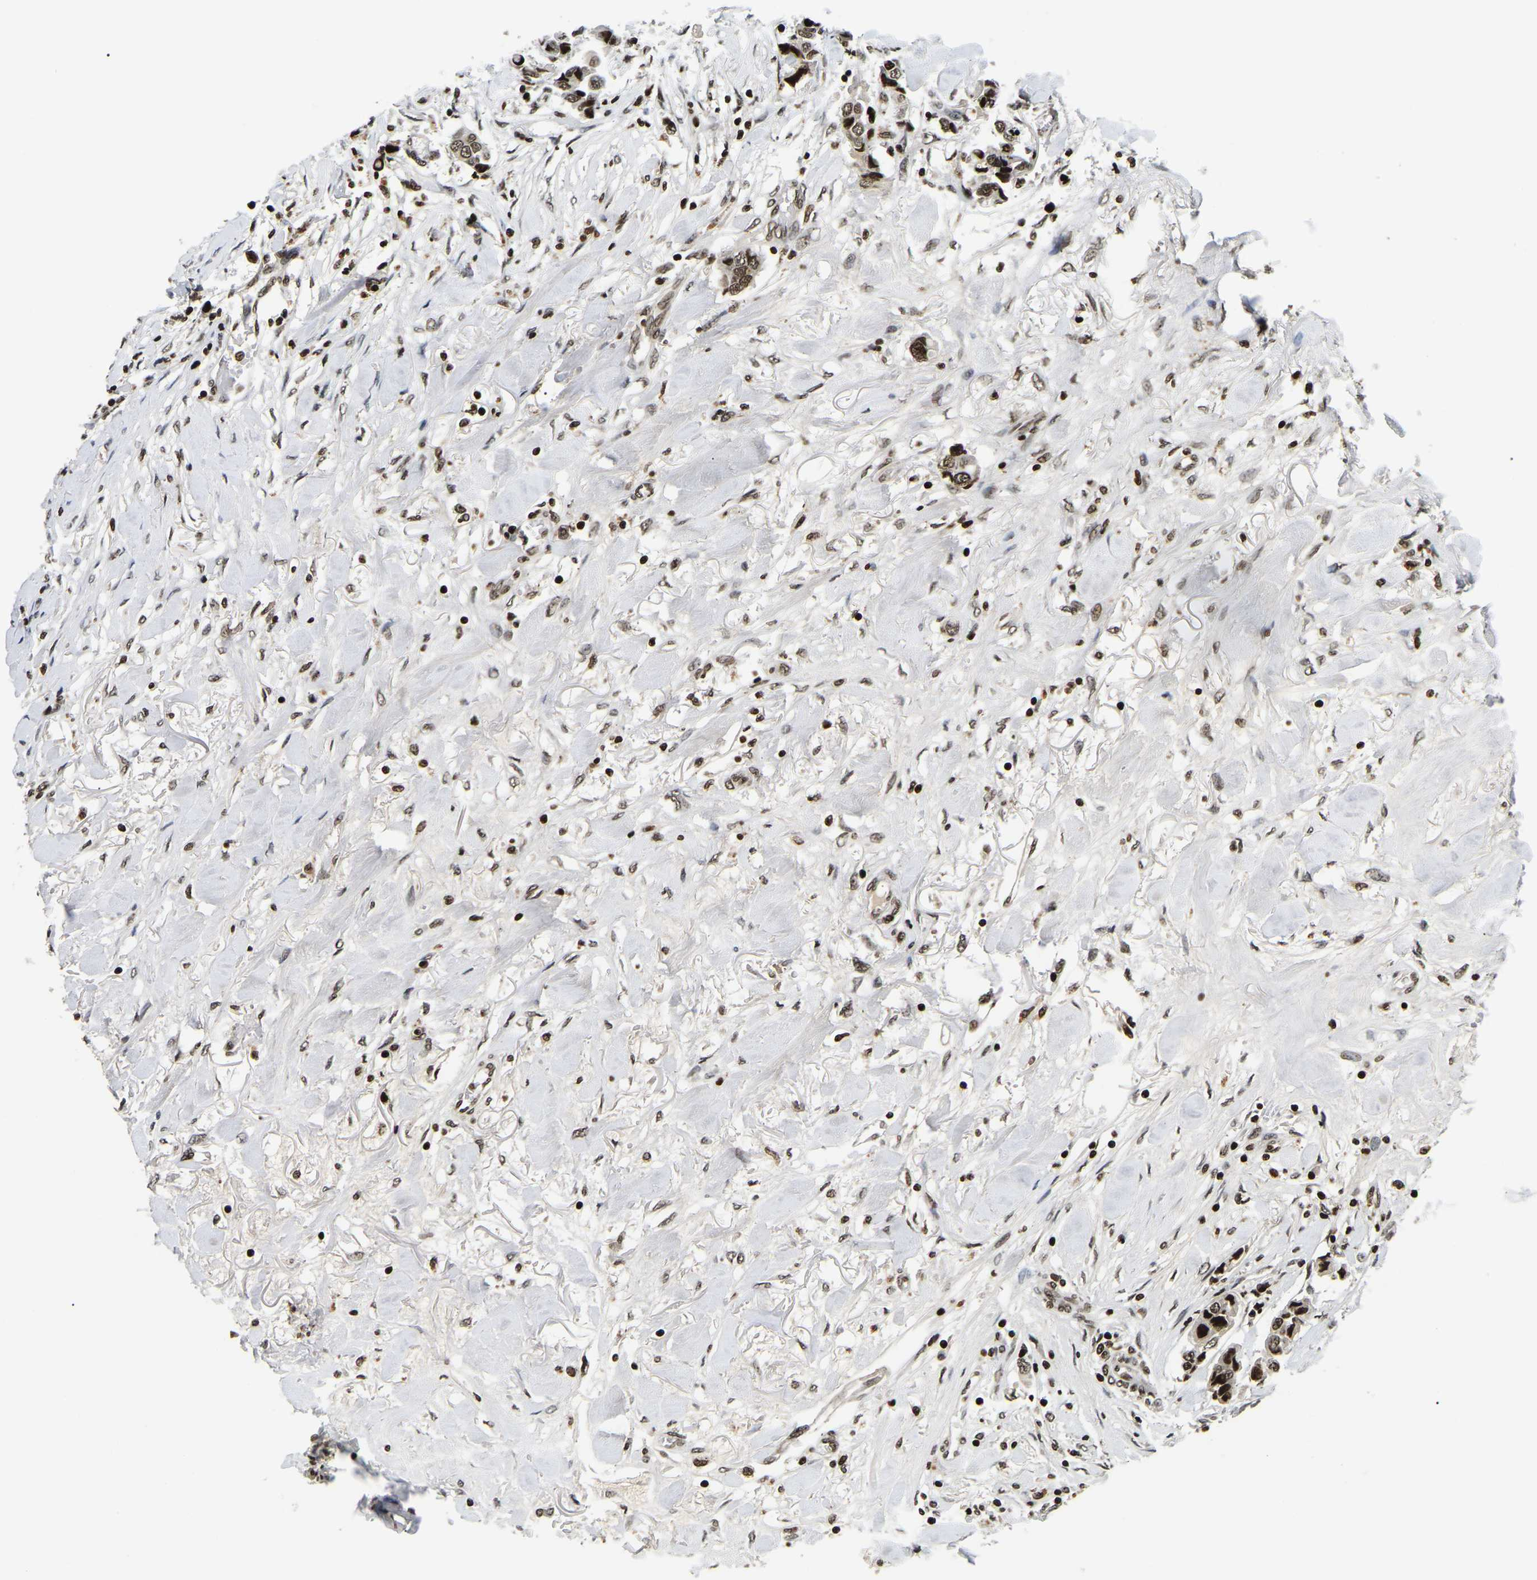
{"staining": {"intensity": "strong", "quantity": ">75%", "location": "nuclear"}, "tissue": "breast cancer", "cell_type": "Tumor cells", "image_type": "cancer", "snomed": [{"axis": "morphology", "description": "Duct carcinoma"}, {"axis": "topography", "description": "Breast"}], "caption": "Protein expression analysis of human breast cancer reveals strong nuclear expression in approximately >75% of tumor cells.", "gene": "LRRC61", "patient": {"sex": "female", "age": 80}}